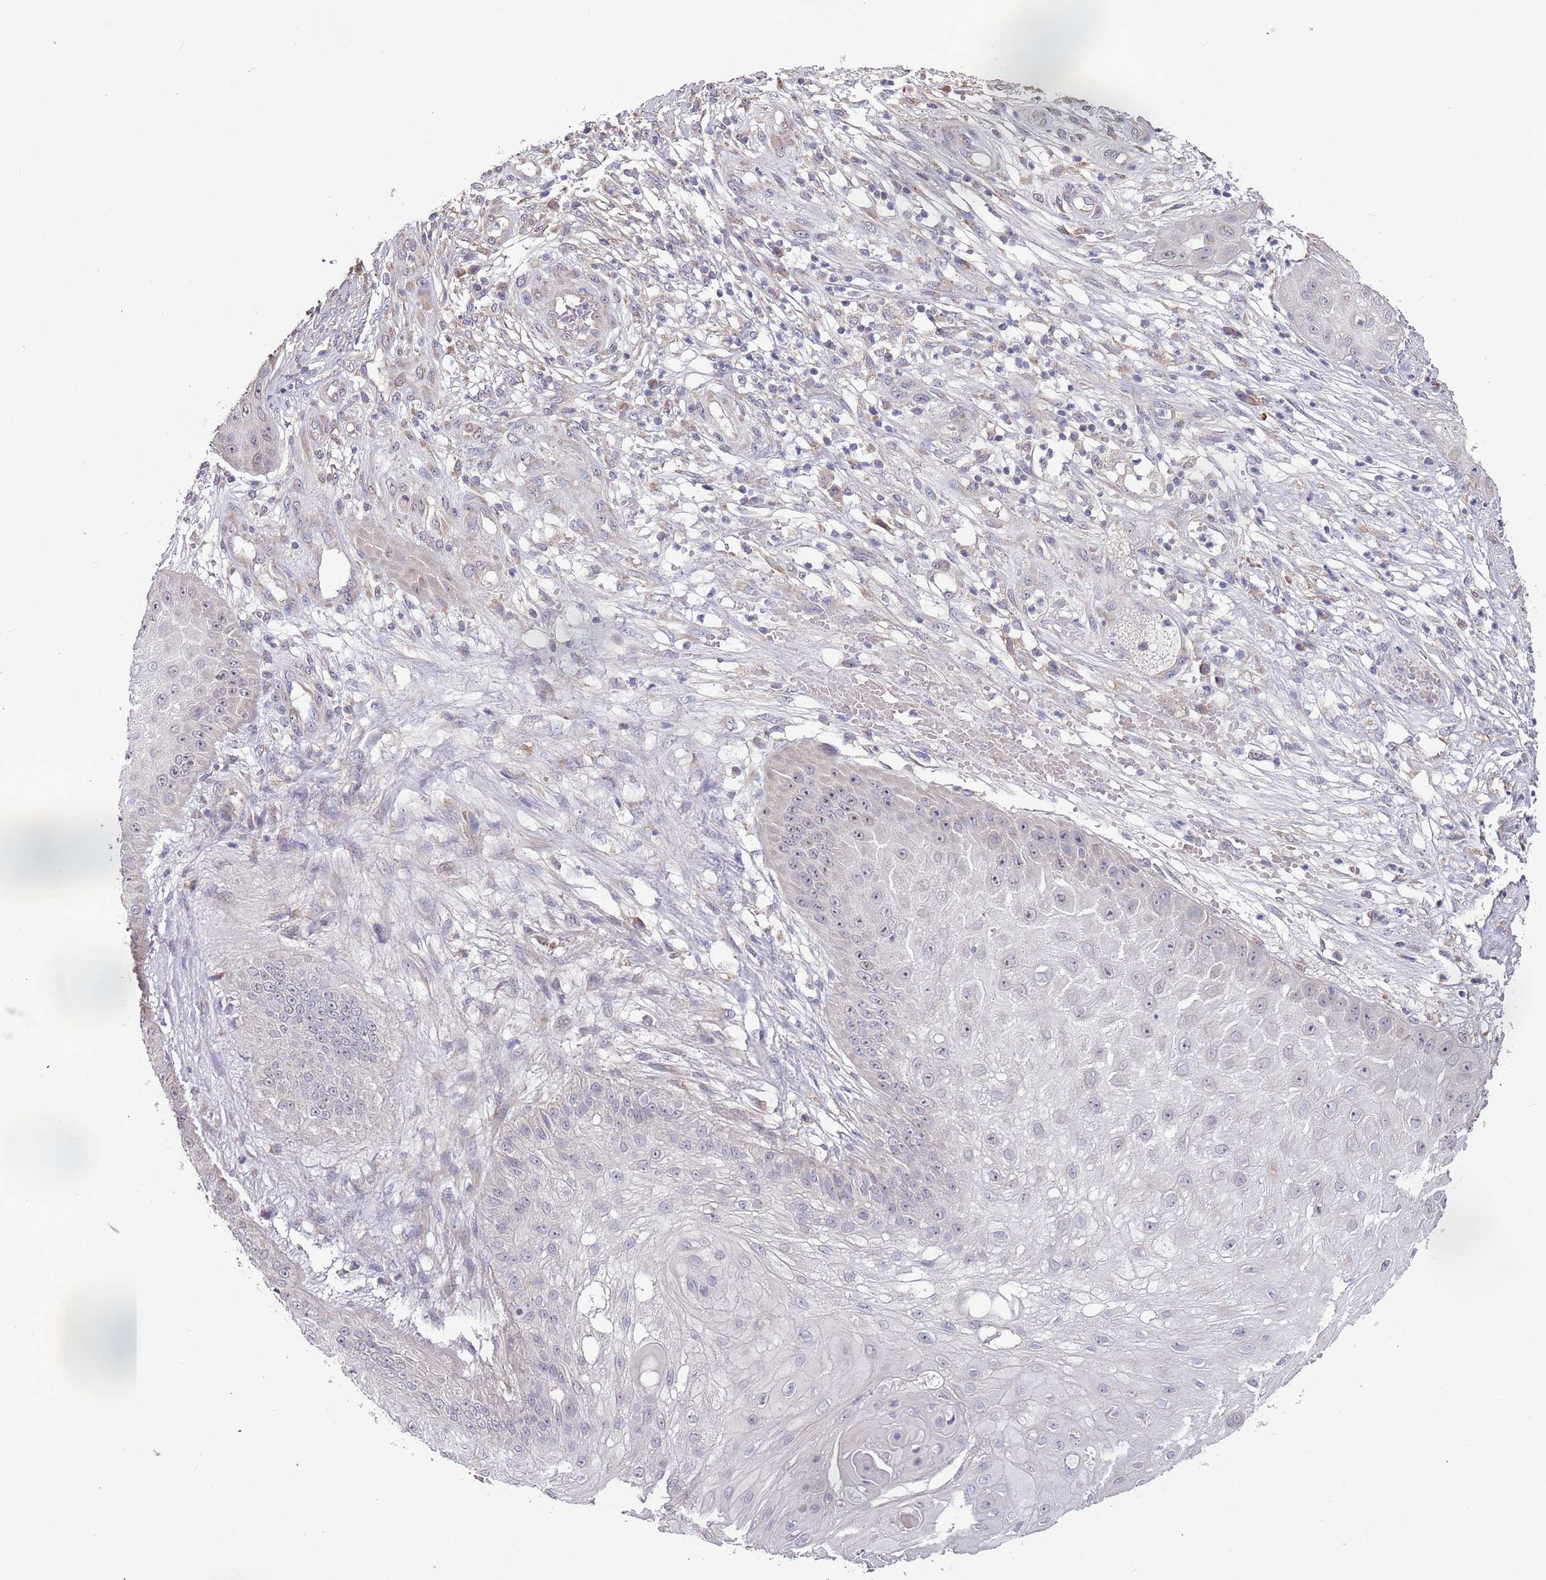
{"staining": {"intensity": "weak", "quantity": "<25%", "location": "nuclear"}, "tissue": "skin cancer", "cell_type": "Tumor cells", "image_type": "cancer", "snomed": [{"axis": "morphology", "description": "Squamous cell carcinoma, NOS"}, {"axis": "topography", "description": "Skin"}], "caption": "This image is of skin cancer stained with immunohistochemistry (IHC) to label a protein in brown with the nuclei are counter-stained blue. There is no staining in tumor cells.", "gene": "TMEM64", "patient": {"sex": "male", "age": 70}}